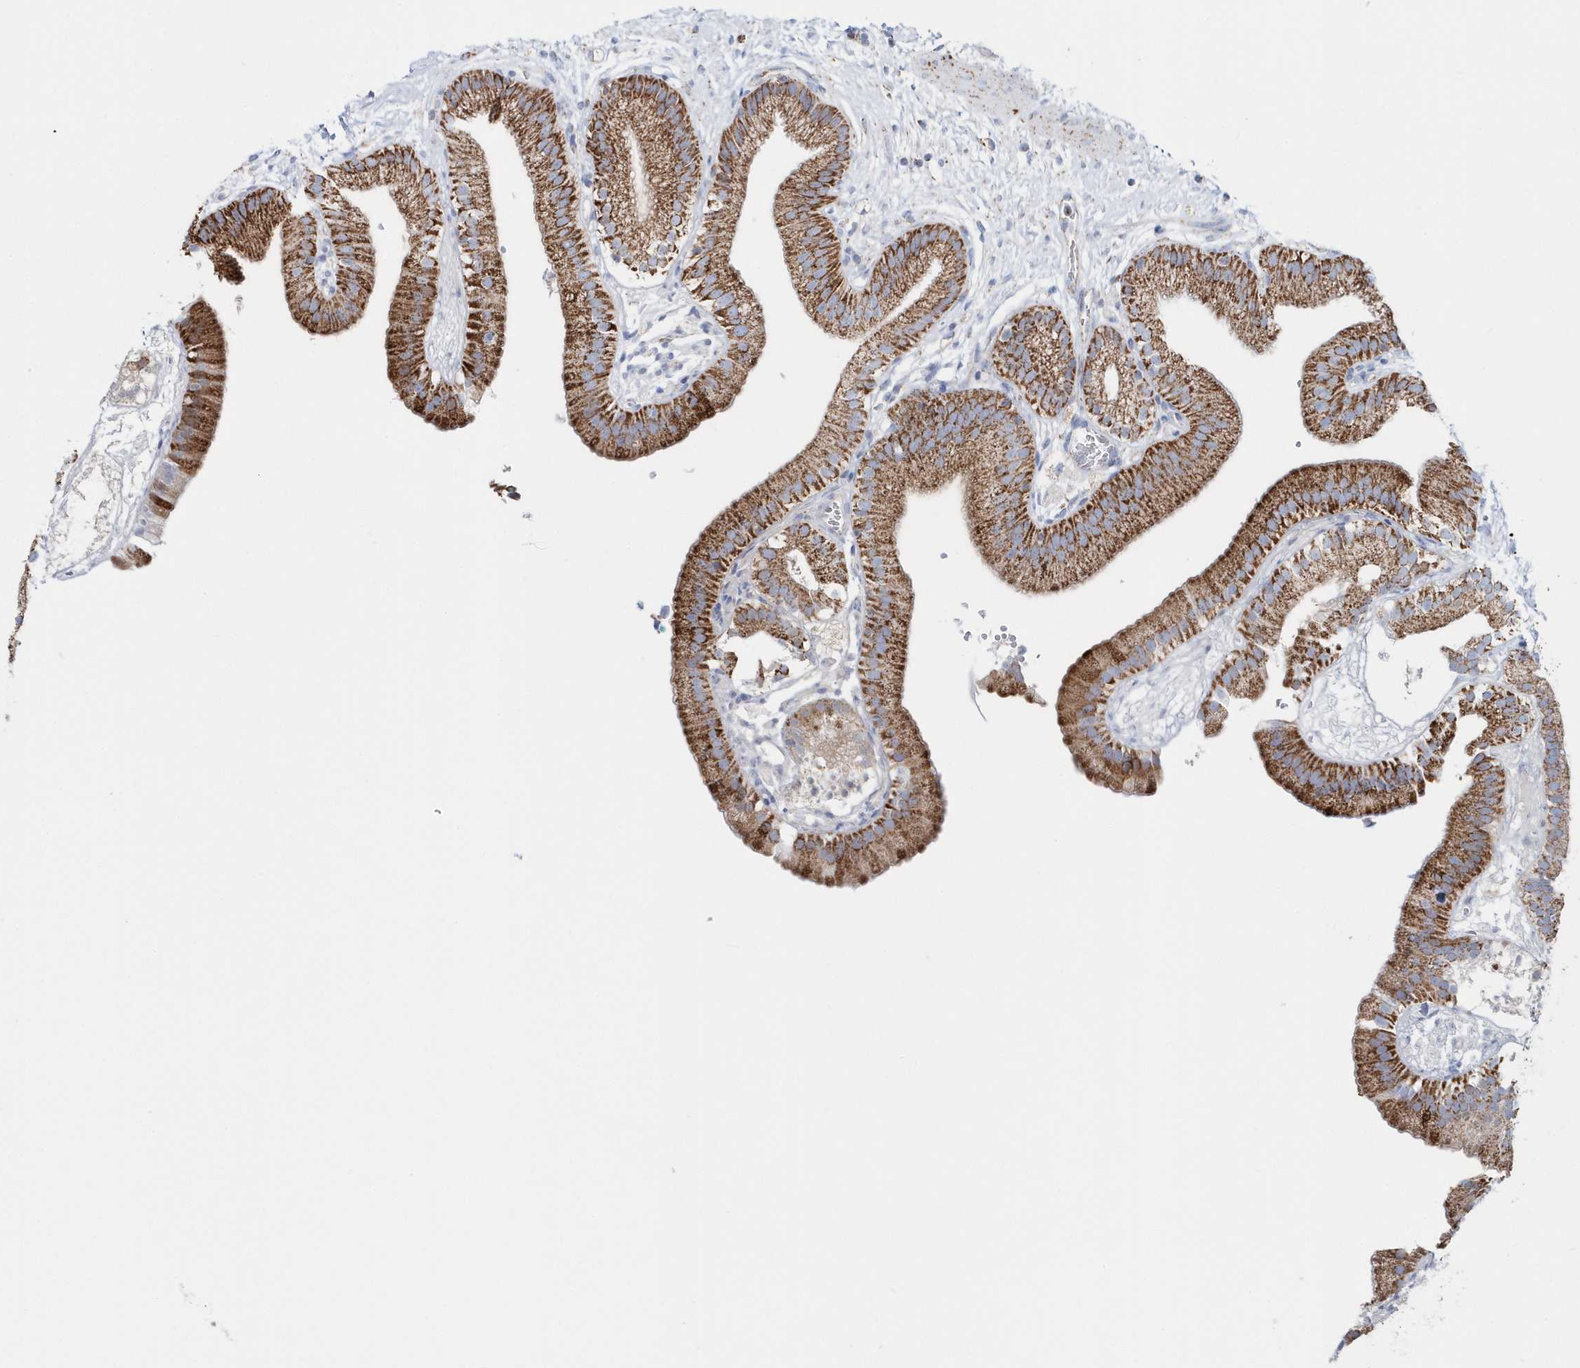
{"staining": {"intensity": "strong", "quantity": ">75%", "location": "cytoplasmic/membranous"}, "tissue": "gallbladder", "cell_type": "Glandular cells", "image_type": "normal", "snomed": [{"axis": "morphology", "description": "Normal tissue, NOS"}, {"axis": "topography", "description": "Gallbladder"}], "caption": "Strong cytoplasmic/membranous positivity is identified in about >75% of glandular cells in normal gallbladder. The staining was performed using DAB (3,3'-diaminobenzidine) to visualize the protein expression in brown, while the nuclei were stained in blue with hematoxylin (Magnification: 20x).", "gene": "TMCO6", "patient": {"sex": "male", "age": 55}}